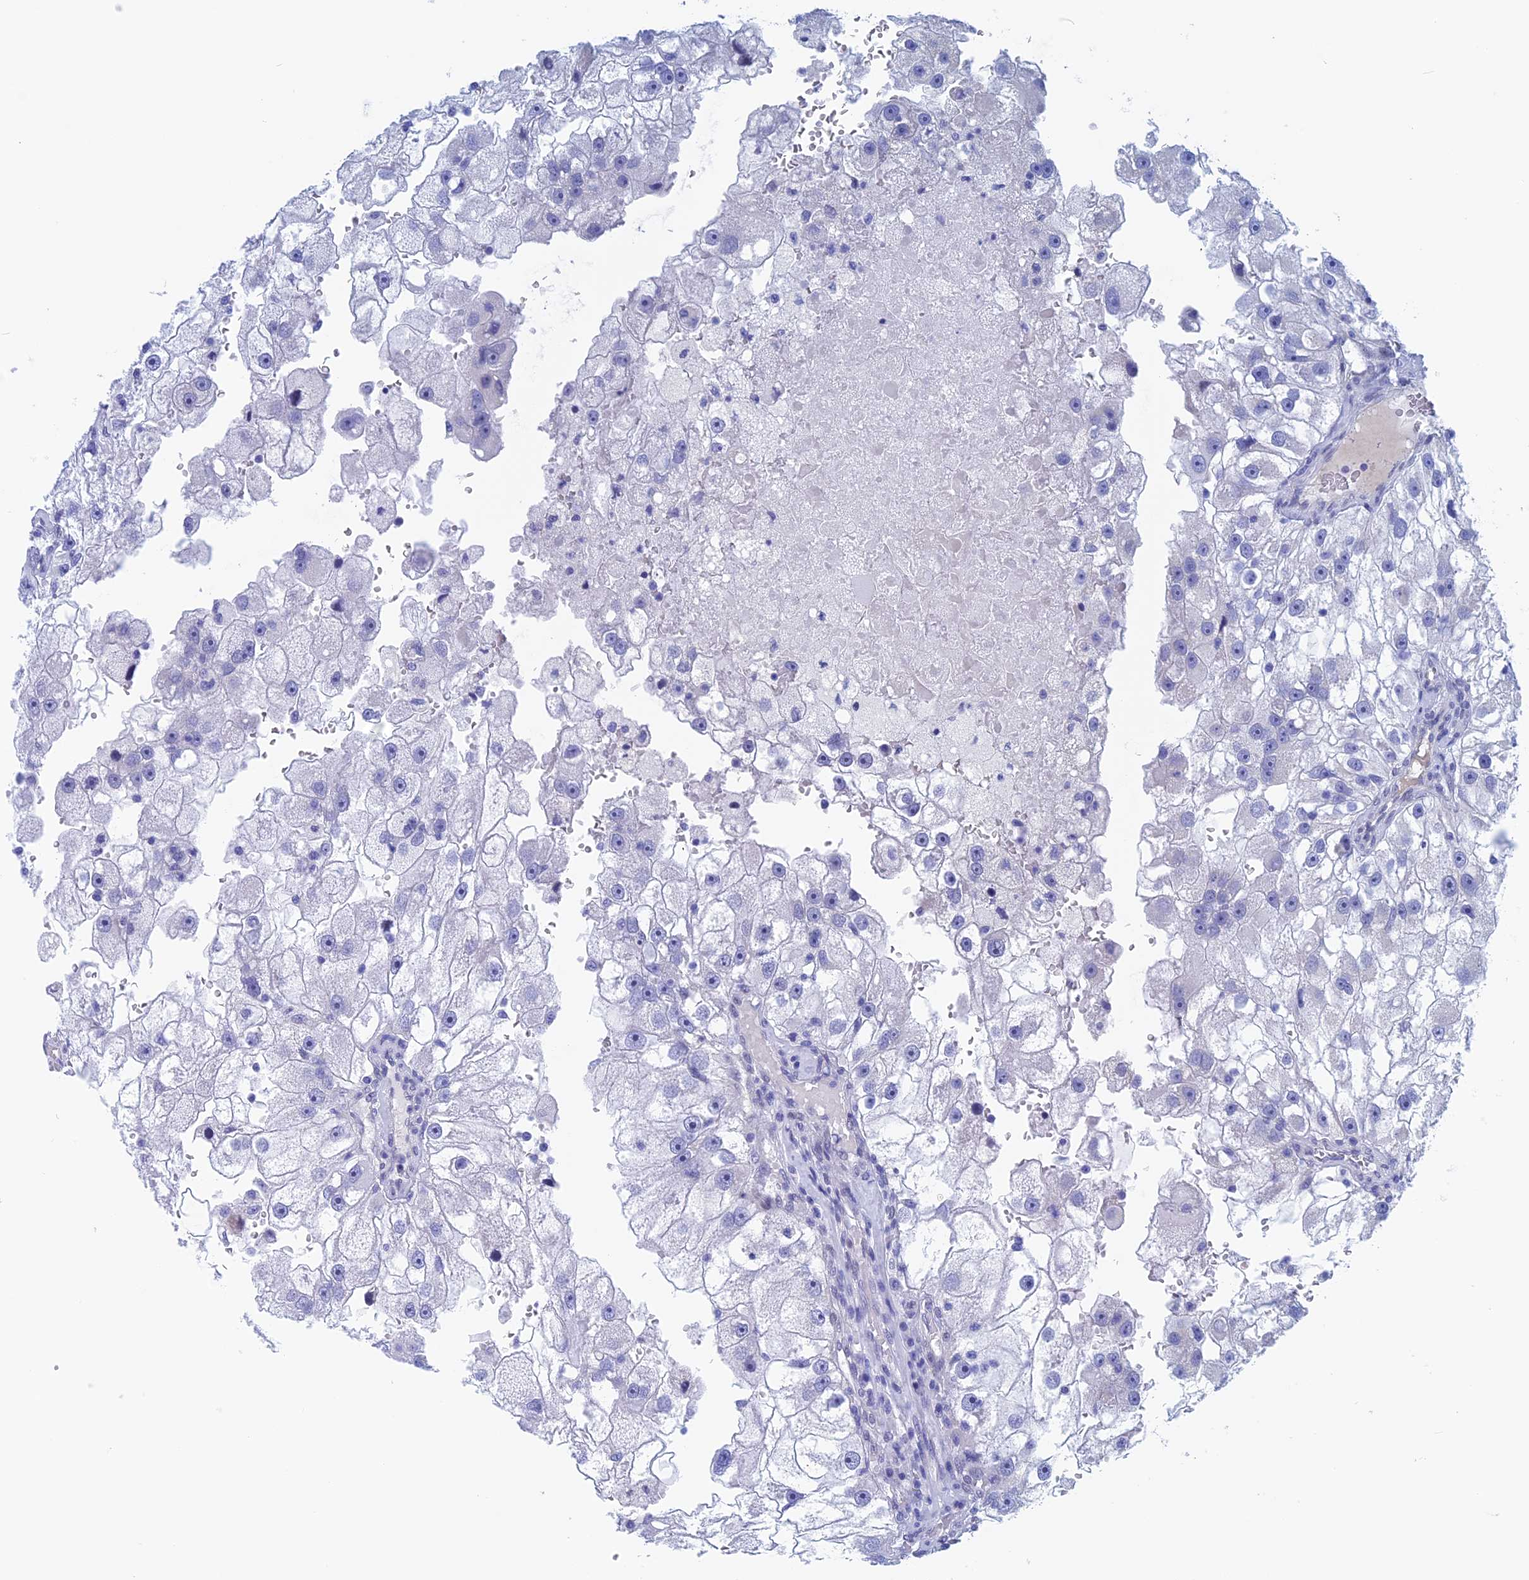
{"staining": {"intensity": "negative", "quantity": "none", "location": "none"}, "tissue": "renal cancer", "cell_type": "Tumor cells", "image_type": "cancer", "snomed": [{"axis": "morphology", "description": "Adenocarcinoma, NOS"}, {"axis": "topography", "description": "Kidney"}], "caption": "This is an immunohistochemistry micrograph of human adenocarcinoma (renal). There is no positivity in tumor cells.", "gene": "WDR83", "patient": {"sex": "male", "age": 63}}